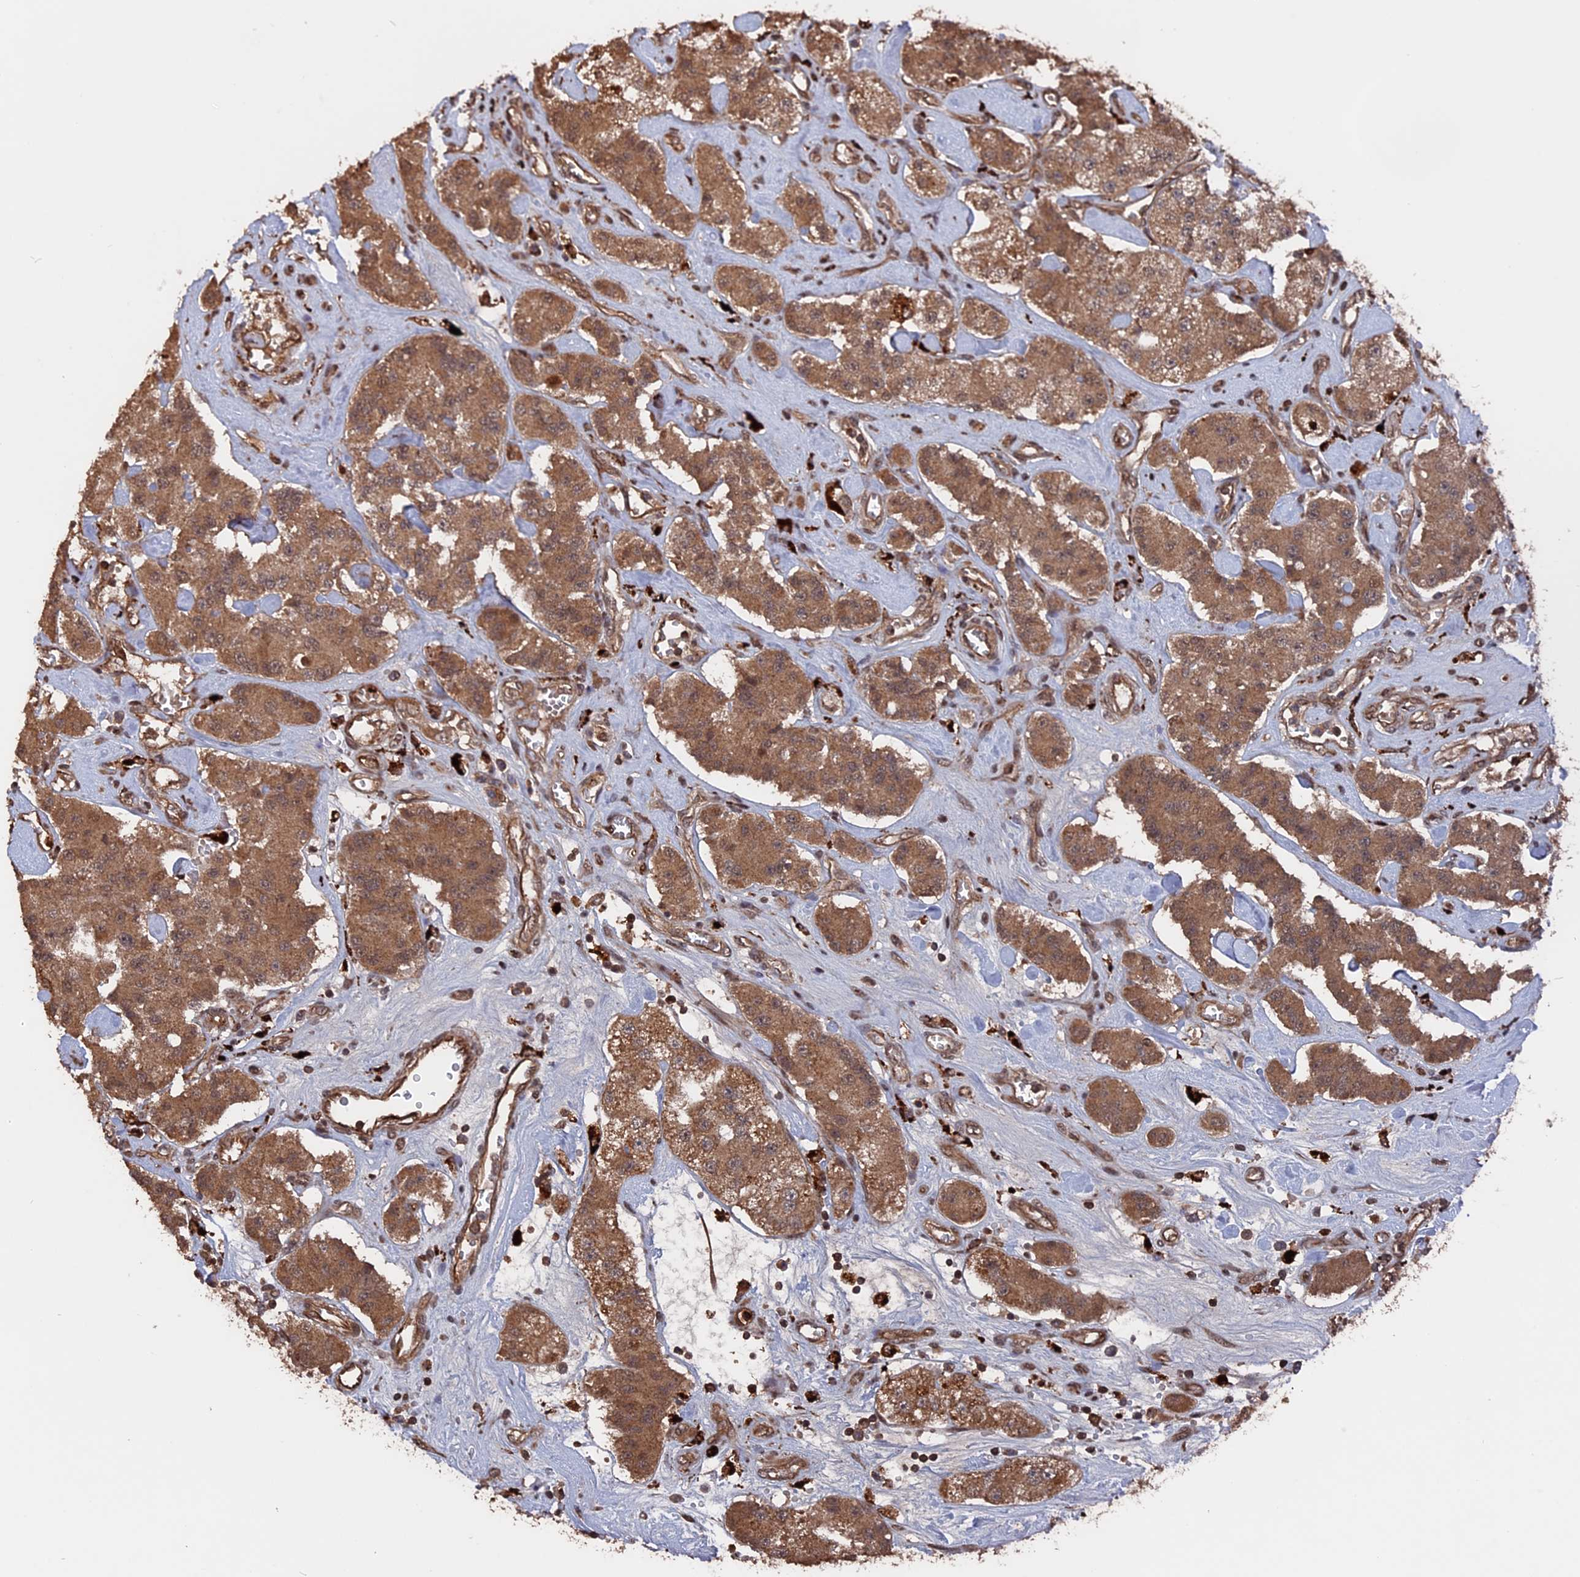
{"staining": {"intensity": "moderate", "quantity": ">75%", "location": "cytoplasmic/membranous"}, "tissue": "carcinoid", "cell_type": "Tumor cells", "image_type": "cancer", "snomed": [{"axis": "morphology", "description": "Carcinoid, malignant, NOS"}, {"axis": "topography", "description": "Pancreas"}], "caption": "Carcinoid (malignant) stained for a protein (brown) reveals moderate cytoplasmic/membranous positive staining in about >75% of tumor cells.", "gene": "TELO2", "patient": {"sex": "male", "age": 41}}